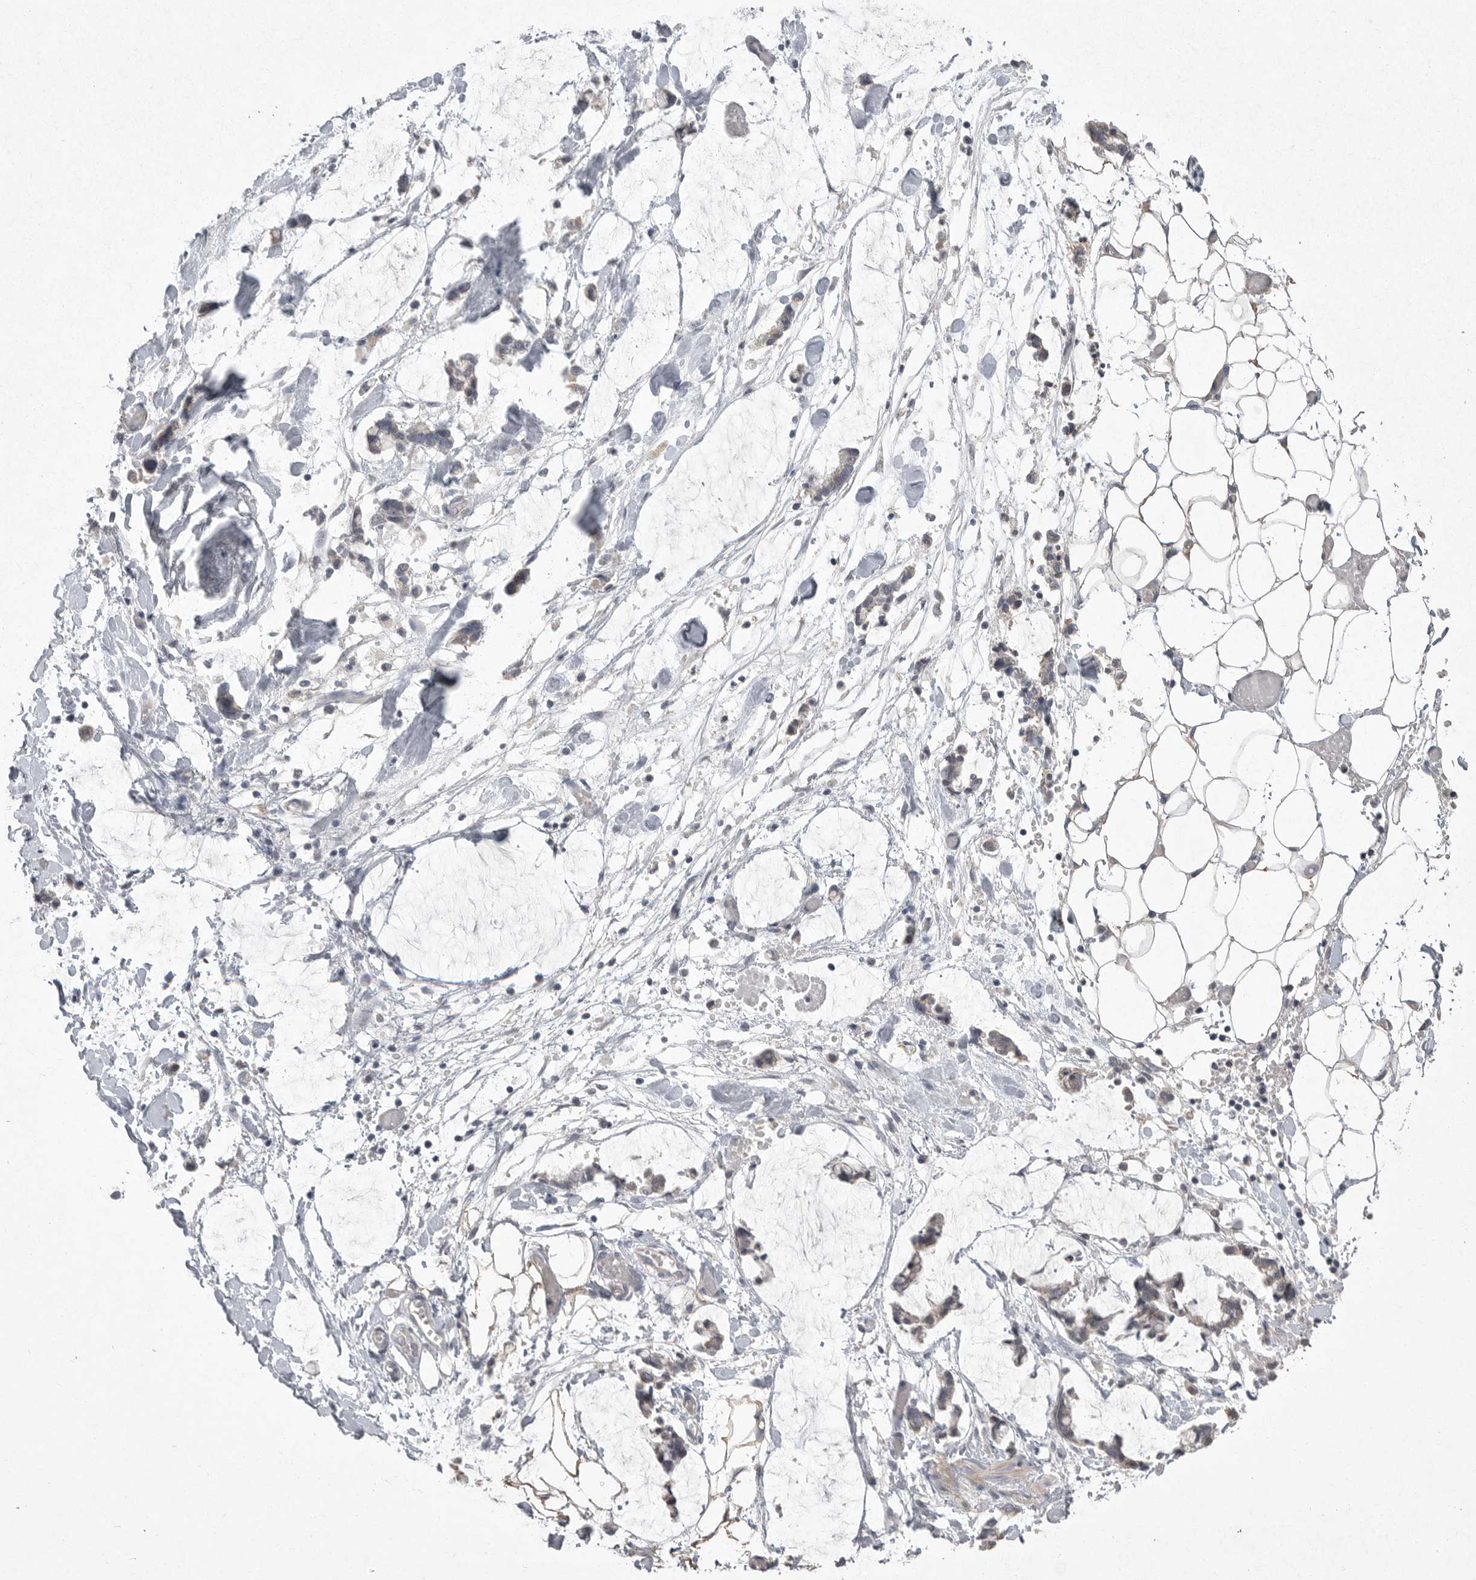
{"staining": {"intensity": "negative", "quantity": "none", "location": "none"}, "tissue": "adipose tissue", "cell_type": "Adipocytes", "image_type": "normal", "snomed": [{"axis": "morphology", "description": "Normal tissue, NOS"}, {"axis": "morphology", "description": "Adenocarcinoma, NOS"}, {"axis": "topography", "description": "Smooth muscle"}, {"axis": "topography", "description": "Colon"}], "caption": "Adipocytes are negative for brown protein staining in unremarkable adipose tissue.", "gene": "VANGL2", "patient": {"sex": "male", "age": 14}}